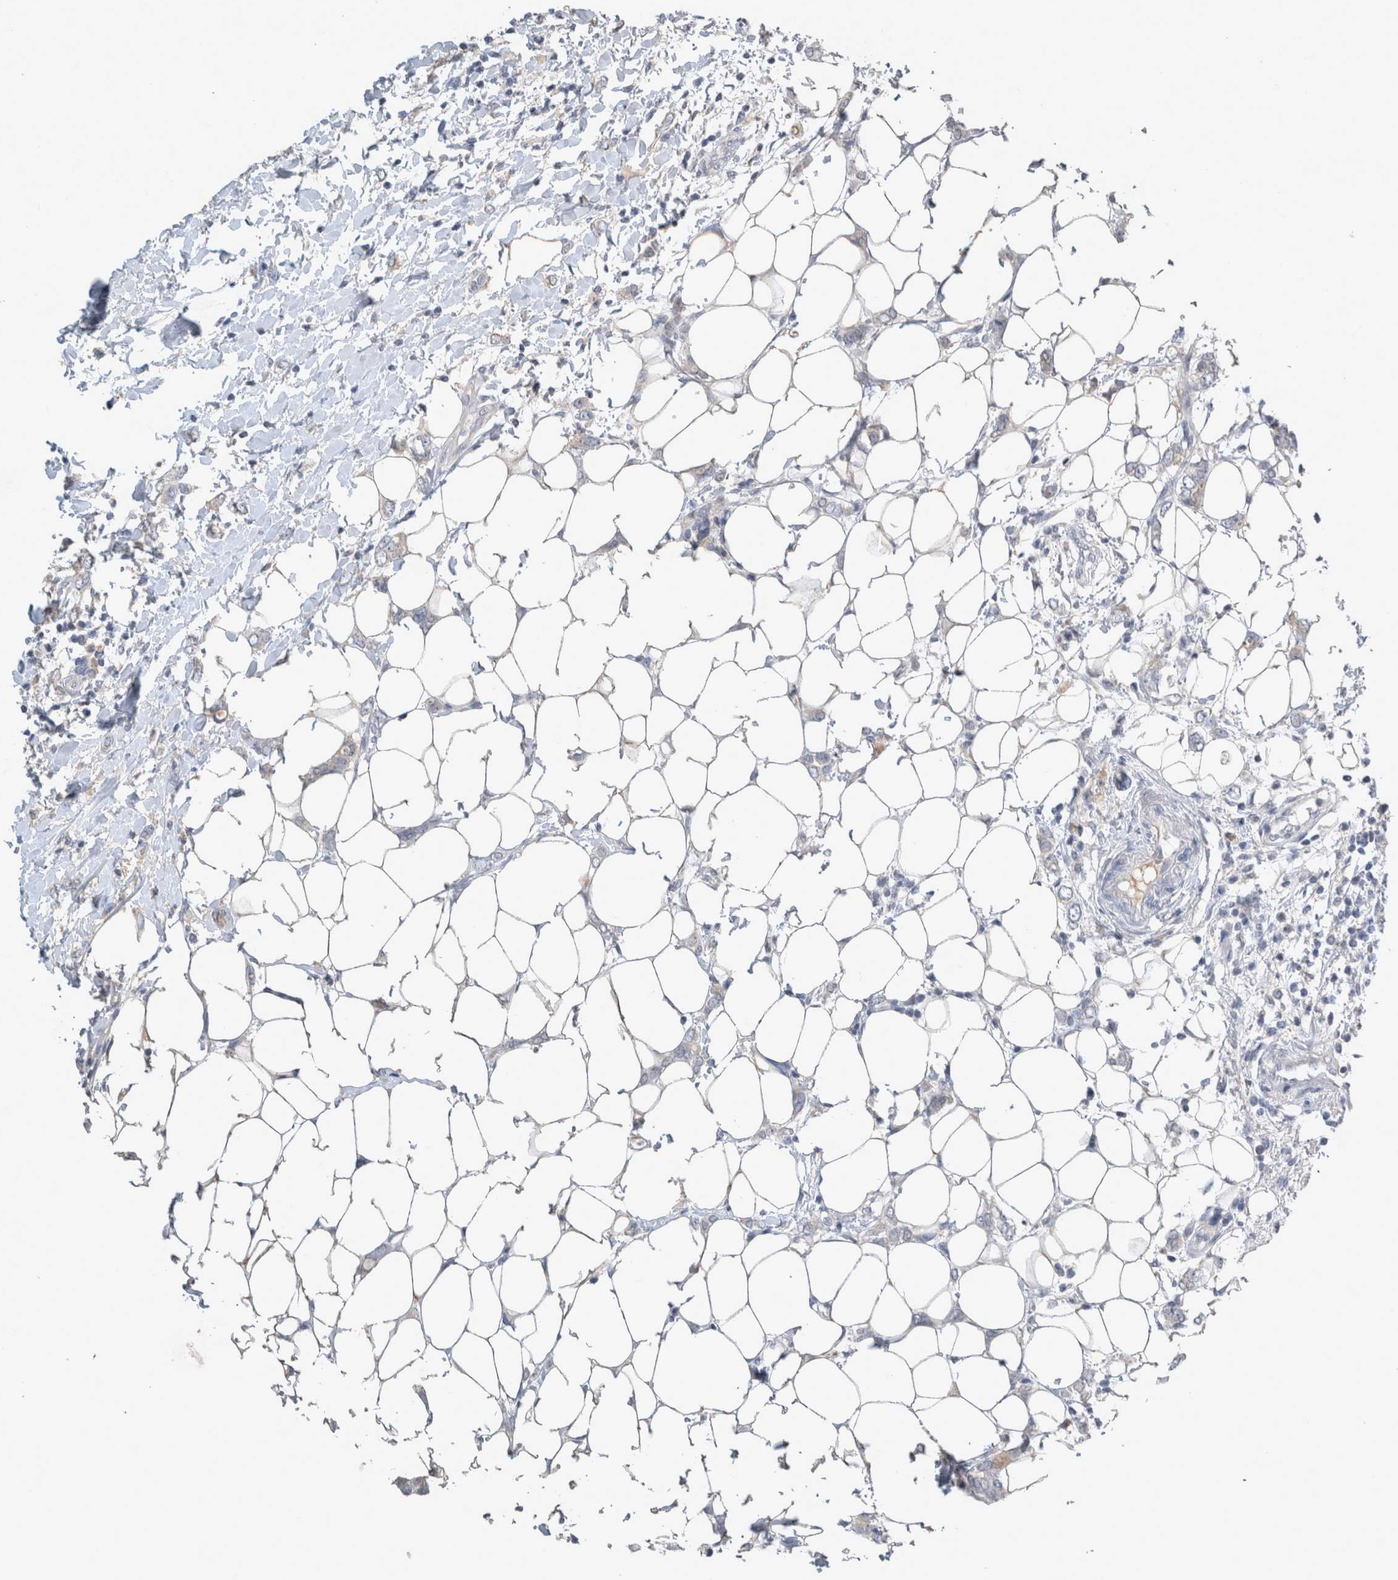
{"staining": {"intensity": "negative", "quantity": "none", "location": "none"}, "tissue": "breast cancer", "cell_type": "Tumor cells", "image_type": "cancer", "snomed": [{"axis": "morphology", "description": "Normal tissue, NOS"}, {"axis": "morphology", "description": "Lobular carcinoma"}, {"axis": "topography", "description": "Breast"}], "caption": "Immunohistochemistry of breast lobular carcinoma exhibits no positivity in tumor cells. (DAB (3,3'-diaminobenzidine) immunohistochemistry (IHC) with hematoxylin counter stain).", "gene": "SLC22A11", "patient": {"sex": "female", "age": 47}}